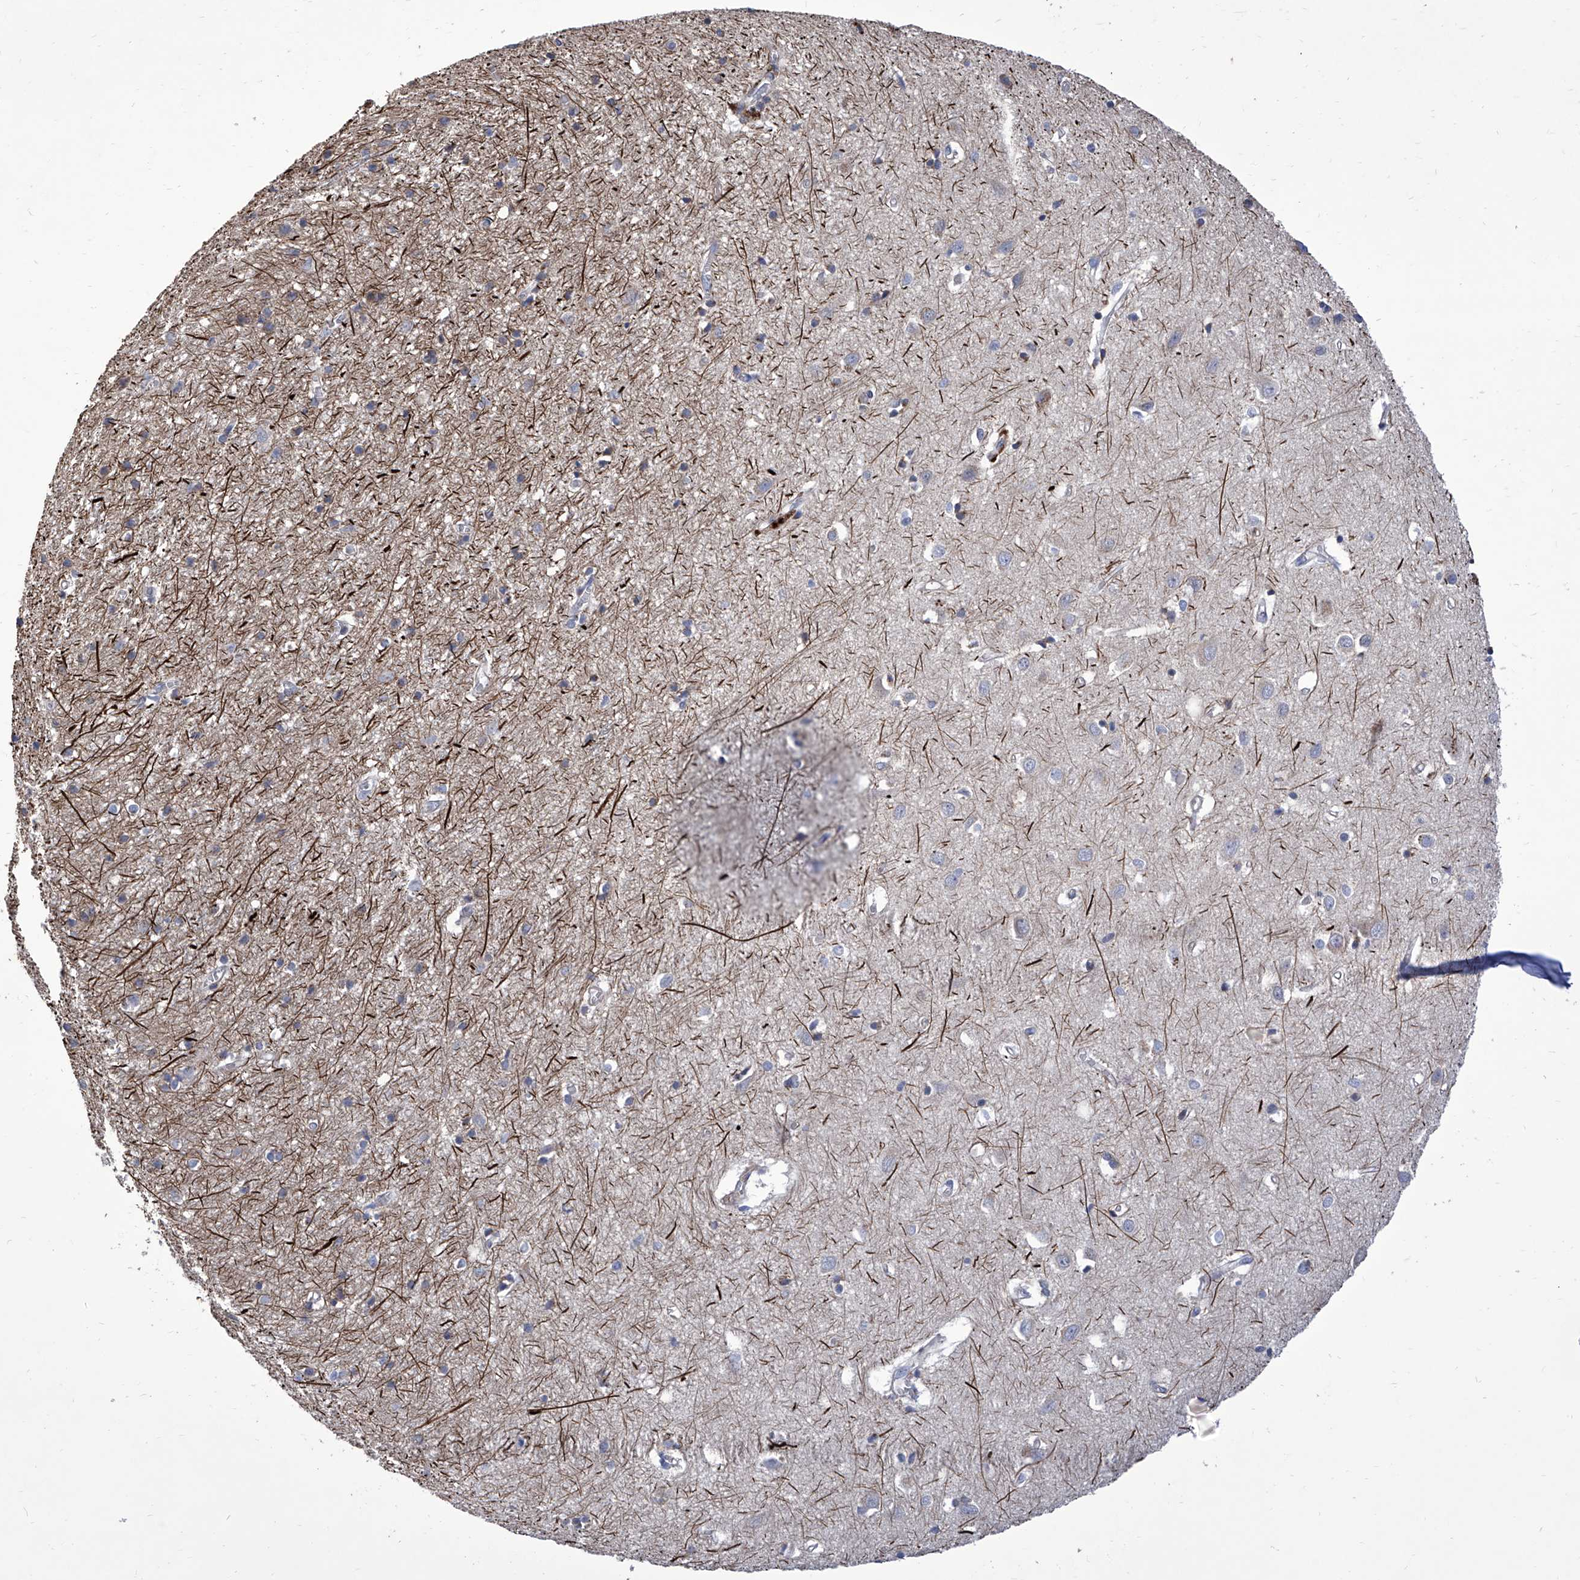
{"staining": {"intensity": "negative", "quantity": "none", "location": "none"}, "tissue": "cerebral cortex", "cell_type": "Endothelial cells", "image_type": "normal", "snomed": [{"axis": "morphology", "description": "Normal tissue, NOS"}, {"axis": "topography", "description": "Cerebral cortex"}], "caption": "Human cerebral cortex stained for a protein using immunohistochemistry (IHC) reveals no expression in endothelial cells.", "gene": "TJAP1", "patient": {"sex": "female", "age": 64}}